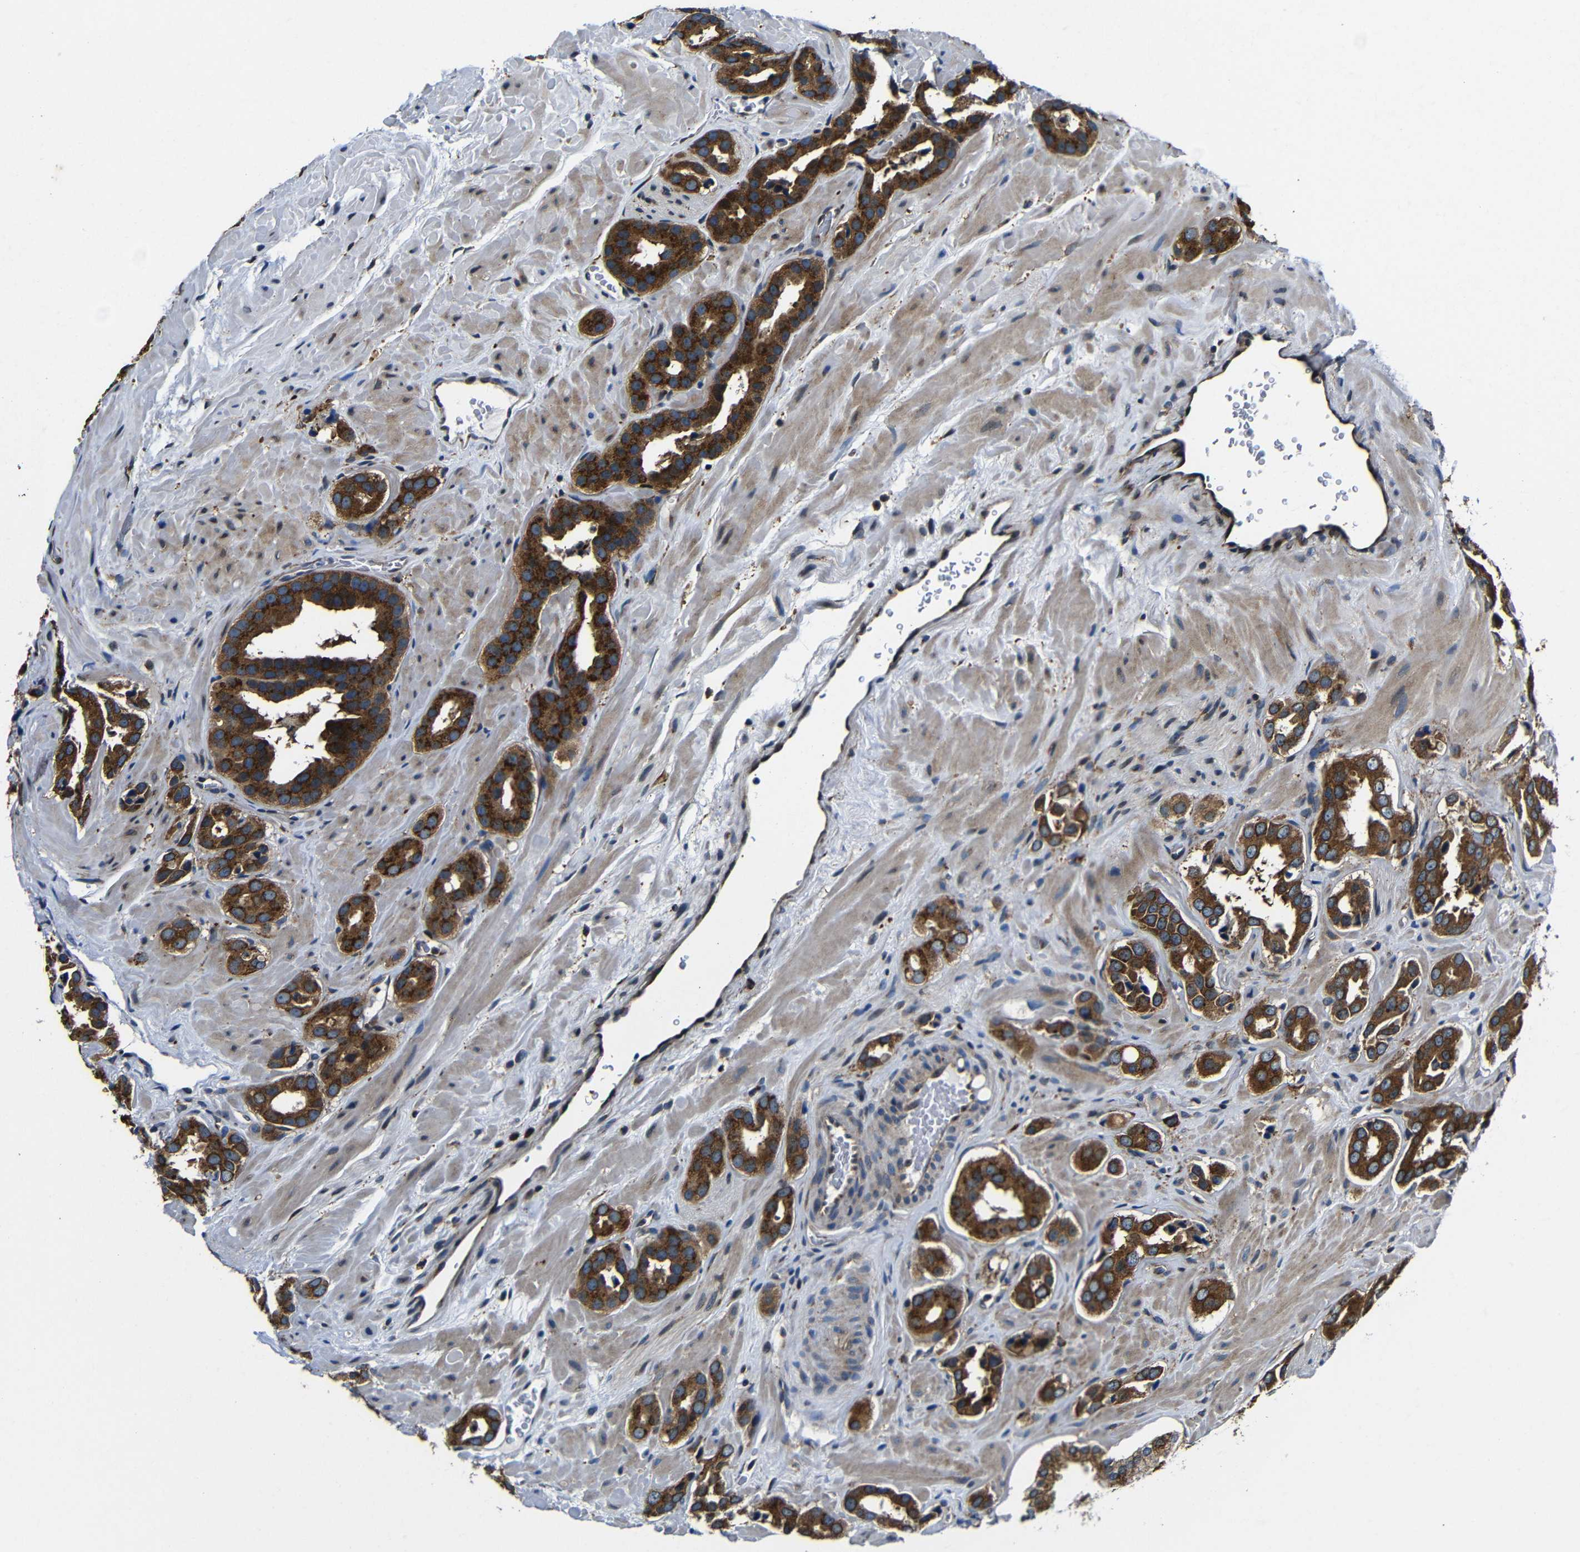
{"staining": {"intensity": "strong", "quantity": ">75%", "location": "cytoplasmic/membranous"}, "tissue": "prostate cancer", "cell_type": "Tumor cells", "image_type": "cancer", "snomed": [{"axis": "morphology", "description": "Adenocarcinoma, High grade"}, {"axis": "topography", "description": "Prostate"}], "caption": "Immunohistochemistry image of neoplastic tissue: human prostate cancer stained using immunohistochemistry displays high levels of strong protein expression localized specifically in the cytoplasmic/membranous of tumor cells, appearing as a cytoplasmic/membranous brown color.", "gene": "ABCE1", "patient": {"sex": "male", "age": 64}}